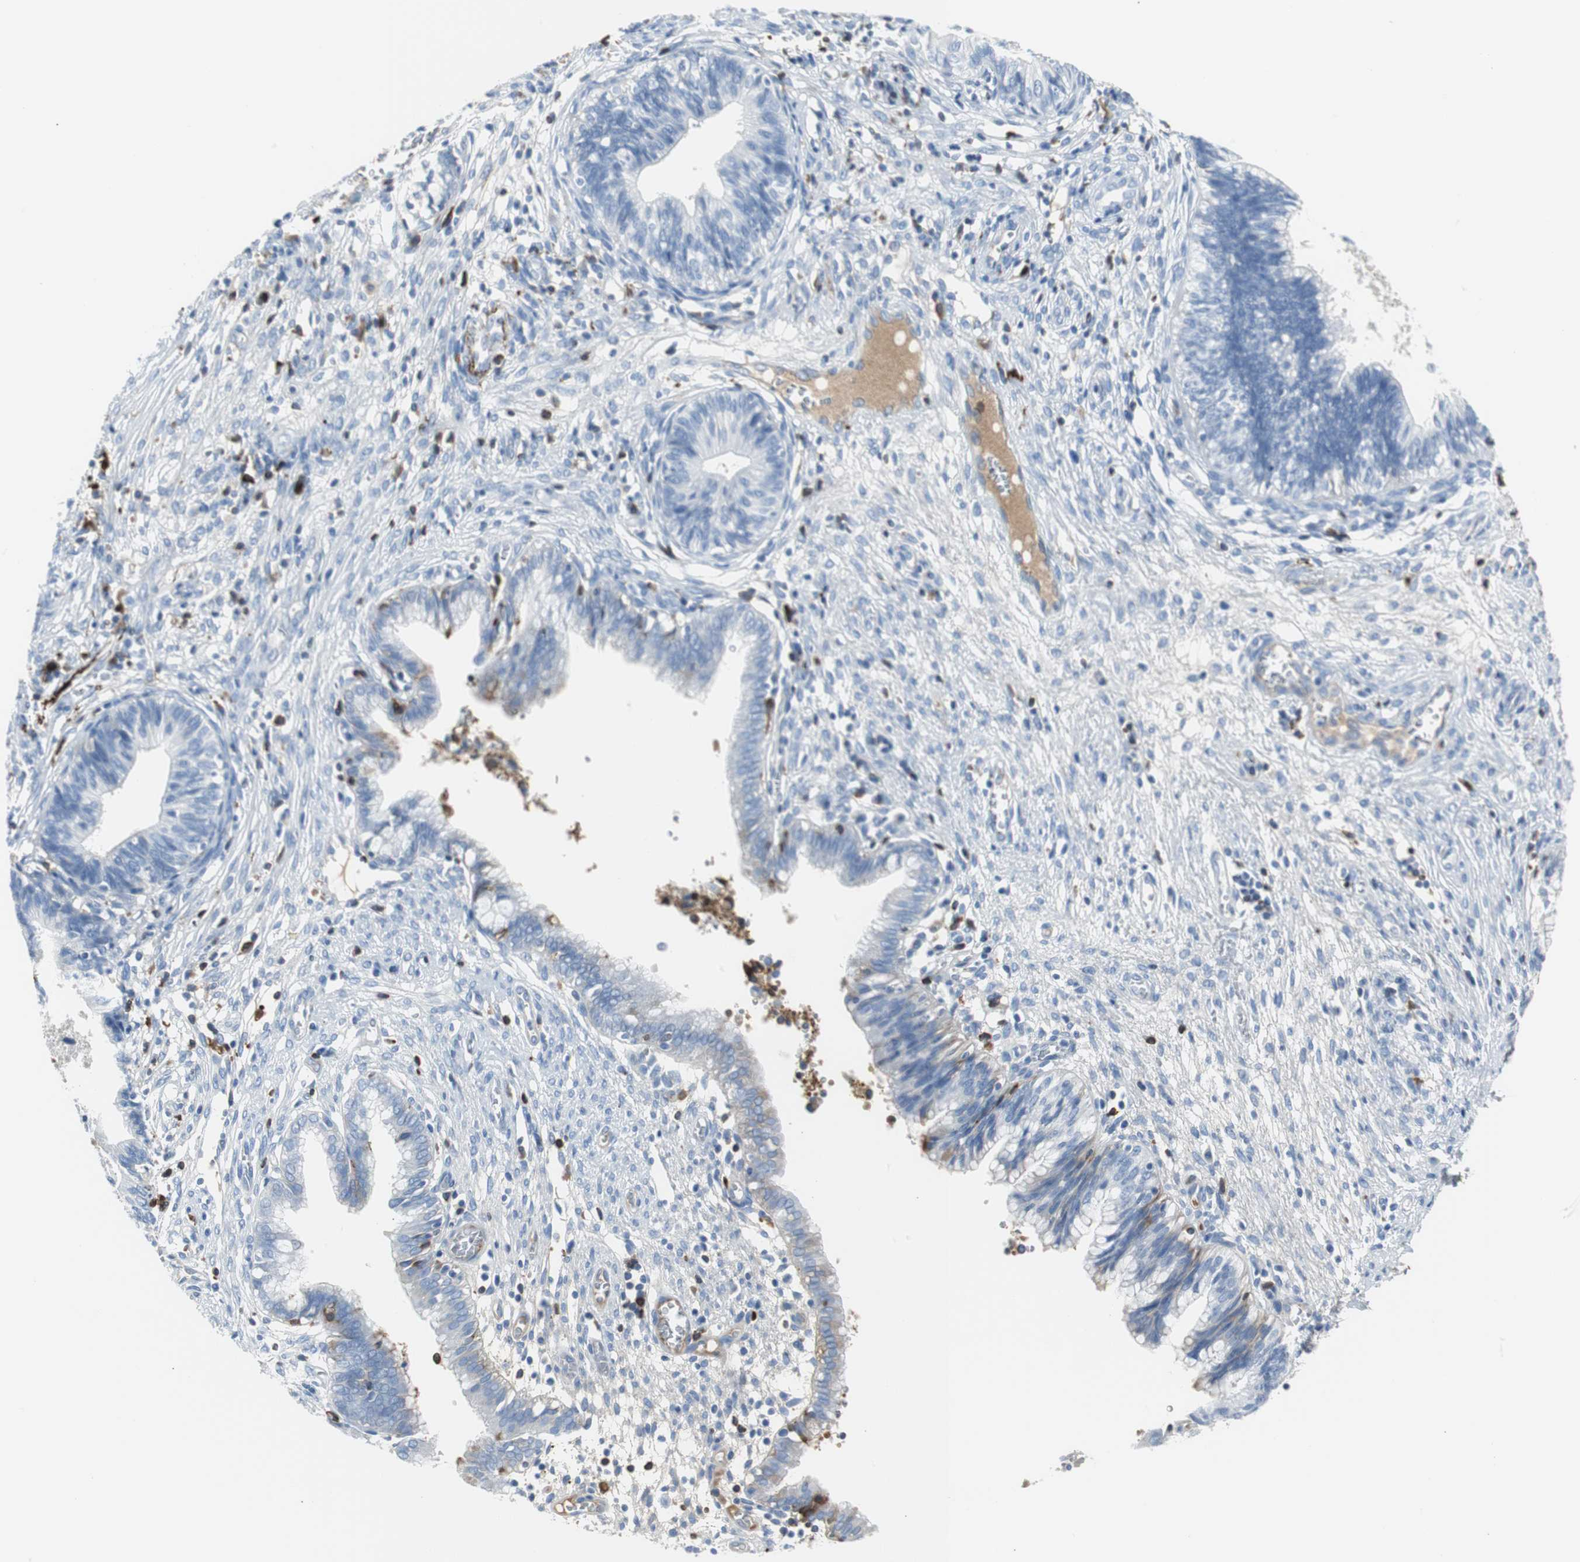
{"staining": {"intensity": "weak", "quantity": "<25%", "location": "cytoplasmic/membranous"}, "tissue": "cervical cancer", "cell_type": "Tumor cells", "image_type": "cancer", "snomed": [{"axis": "morphology", "description": "Adenocarcinoma, NOS"}, {"axis": "topography", "description": "Cervix"}], "caption": "Immunohistochemistry photomicrograph of human cervical adenocarcinoma stained for a protein (brown), which reveals no staining in tumor cells. The staining was performed using DAB (3,3'-diaminobenzidine) to visualize the protein expression in brown, while the nuclei were stained in blue with hematoxylin (Magnification: 20x).", "gene": "APCS", "patient": {"sex": "female", "age": 44}}